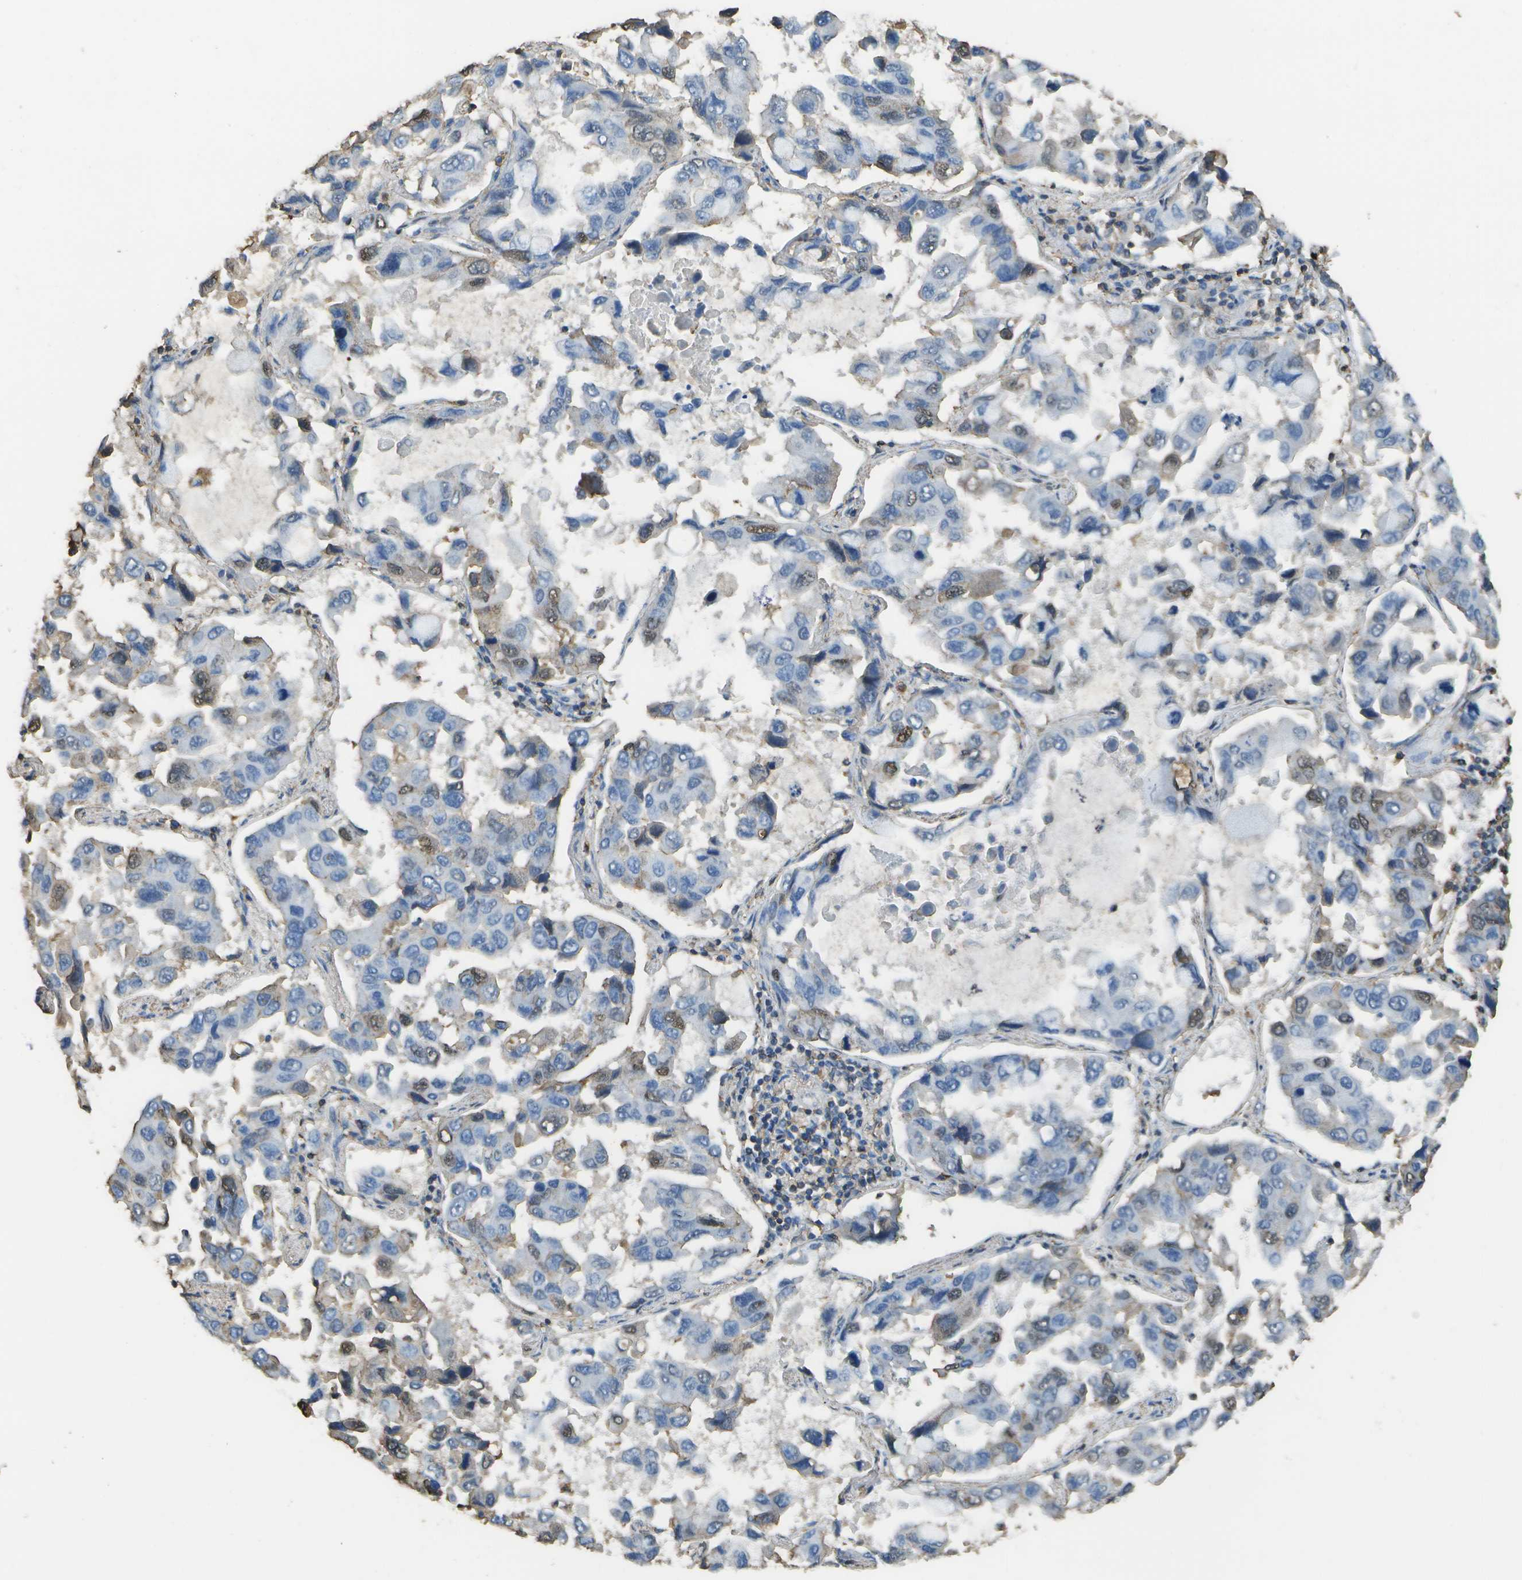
{"staining": {"intensity": "moderate", "quantity": "<25%", "location": "nuclear"}, "tissue": "lung cancer", "cell_type": "Tumor cells", "image_type": "cancer", "snomed": [{"axis": "morphology", "description": "Adenocarcinoma, NOS"}, {"axis": "topography", "description": "Lung"}], "caption": "This is a histology image of IHC staining of lung adenocarcinoma, which shows moderate expression in the nuclear of tumor cells.", "gene": "CYP4F11", "patient": {"sex": "male", "age": 64}}